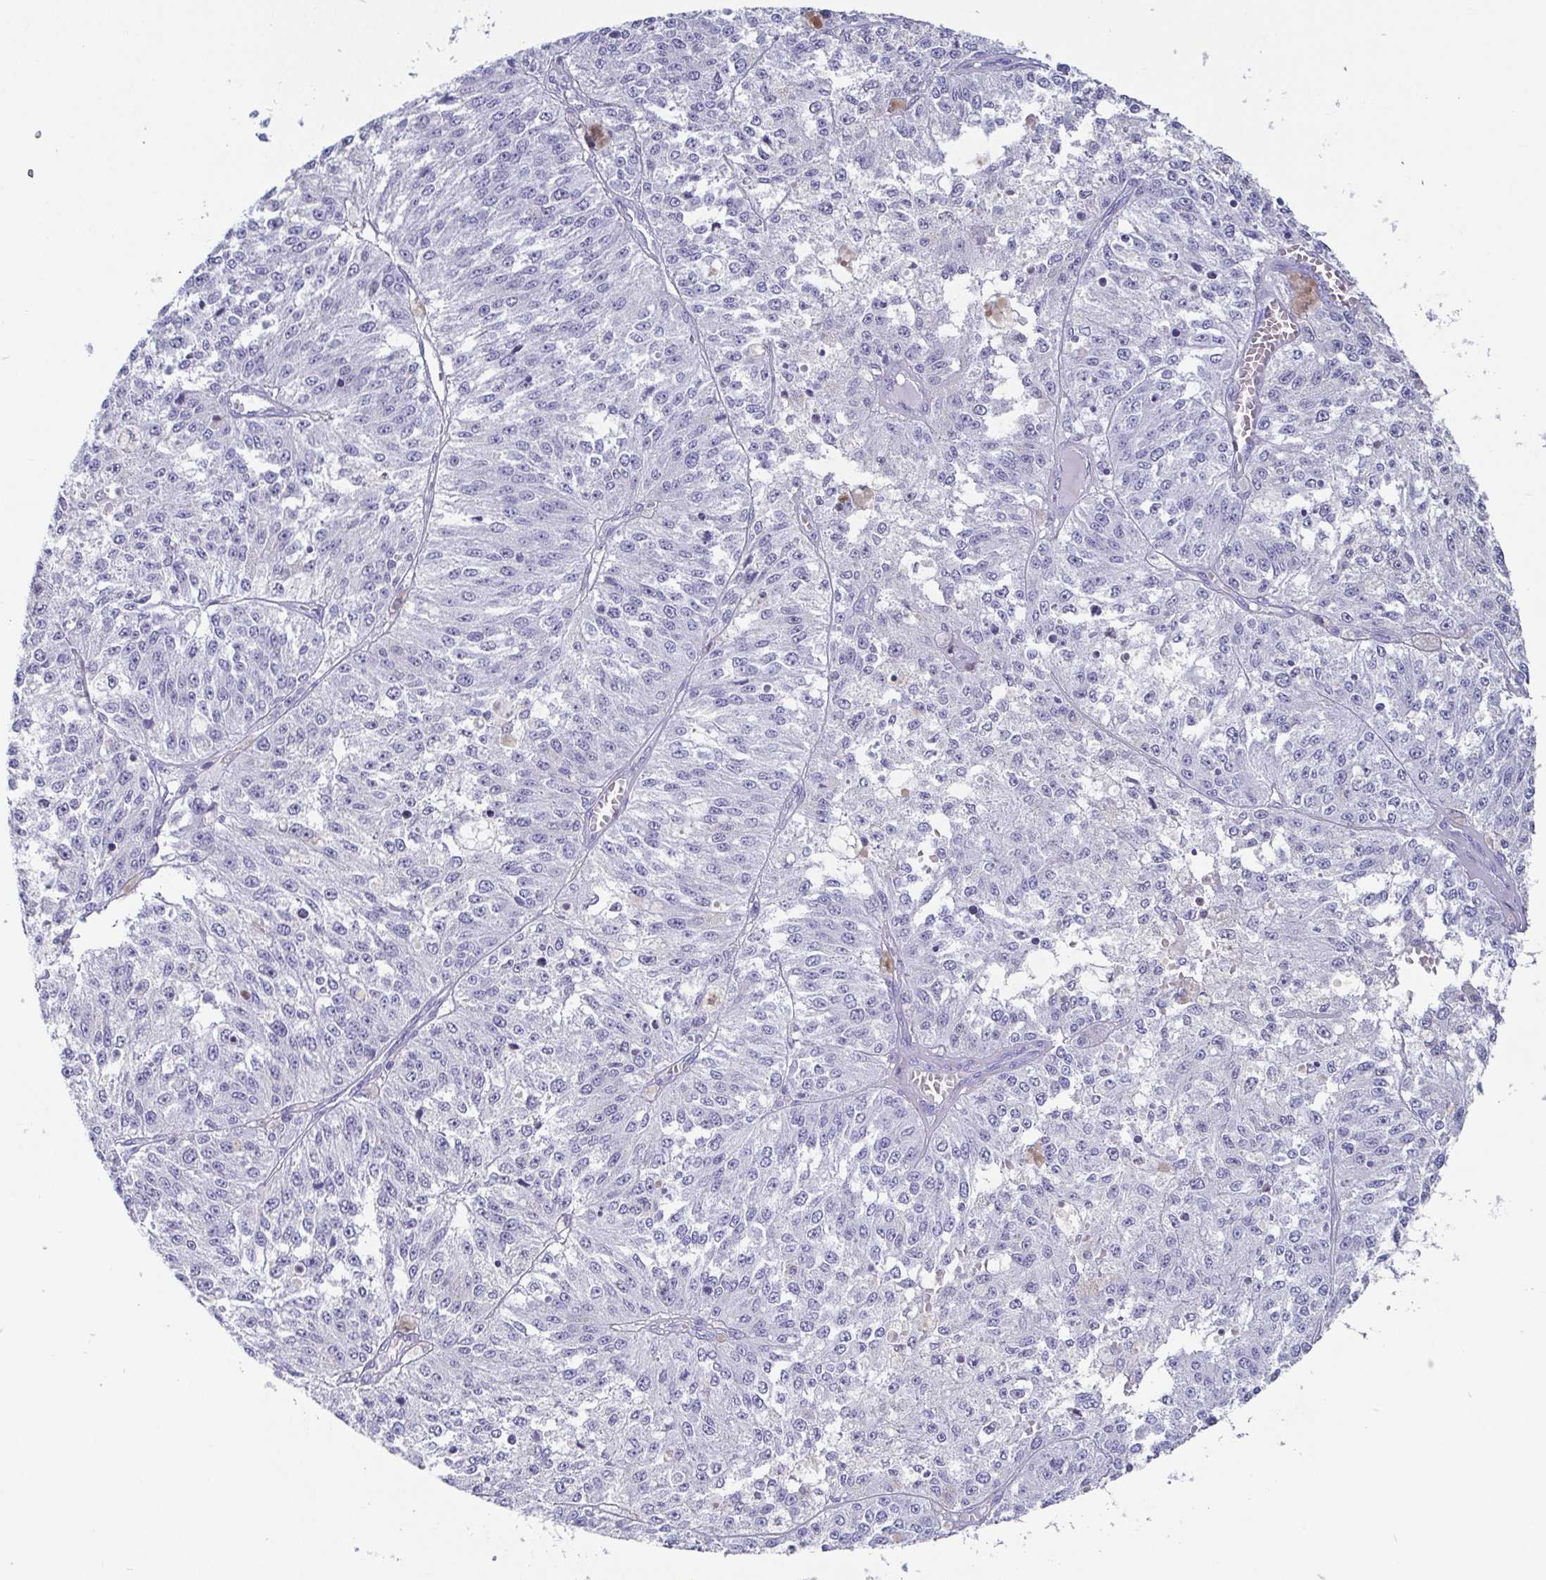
{"staining": {"intensity": "negative", "quantity": "none", "location": "none"}, "tissue": "melanoma", "cell_type": "Tumor cells", "image_type": "cancer", "snomed": [{"axis": "morphology", "description": "Malignant melanoma, Metastatic site"}, {"axis": "topography", "description": "Lymph node"}], "caption": "The micrograph reveals no staining of tumor cells in melanoma.", "gene": "SCGN", "patient": {"sex": "female", "age": 64}}